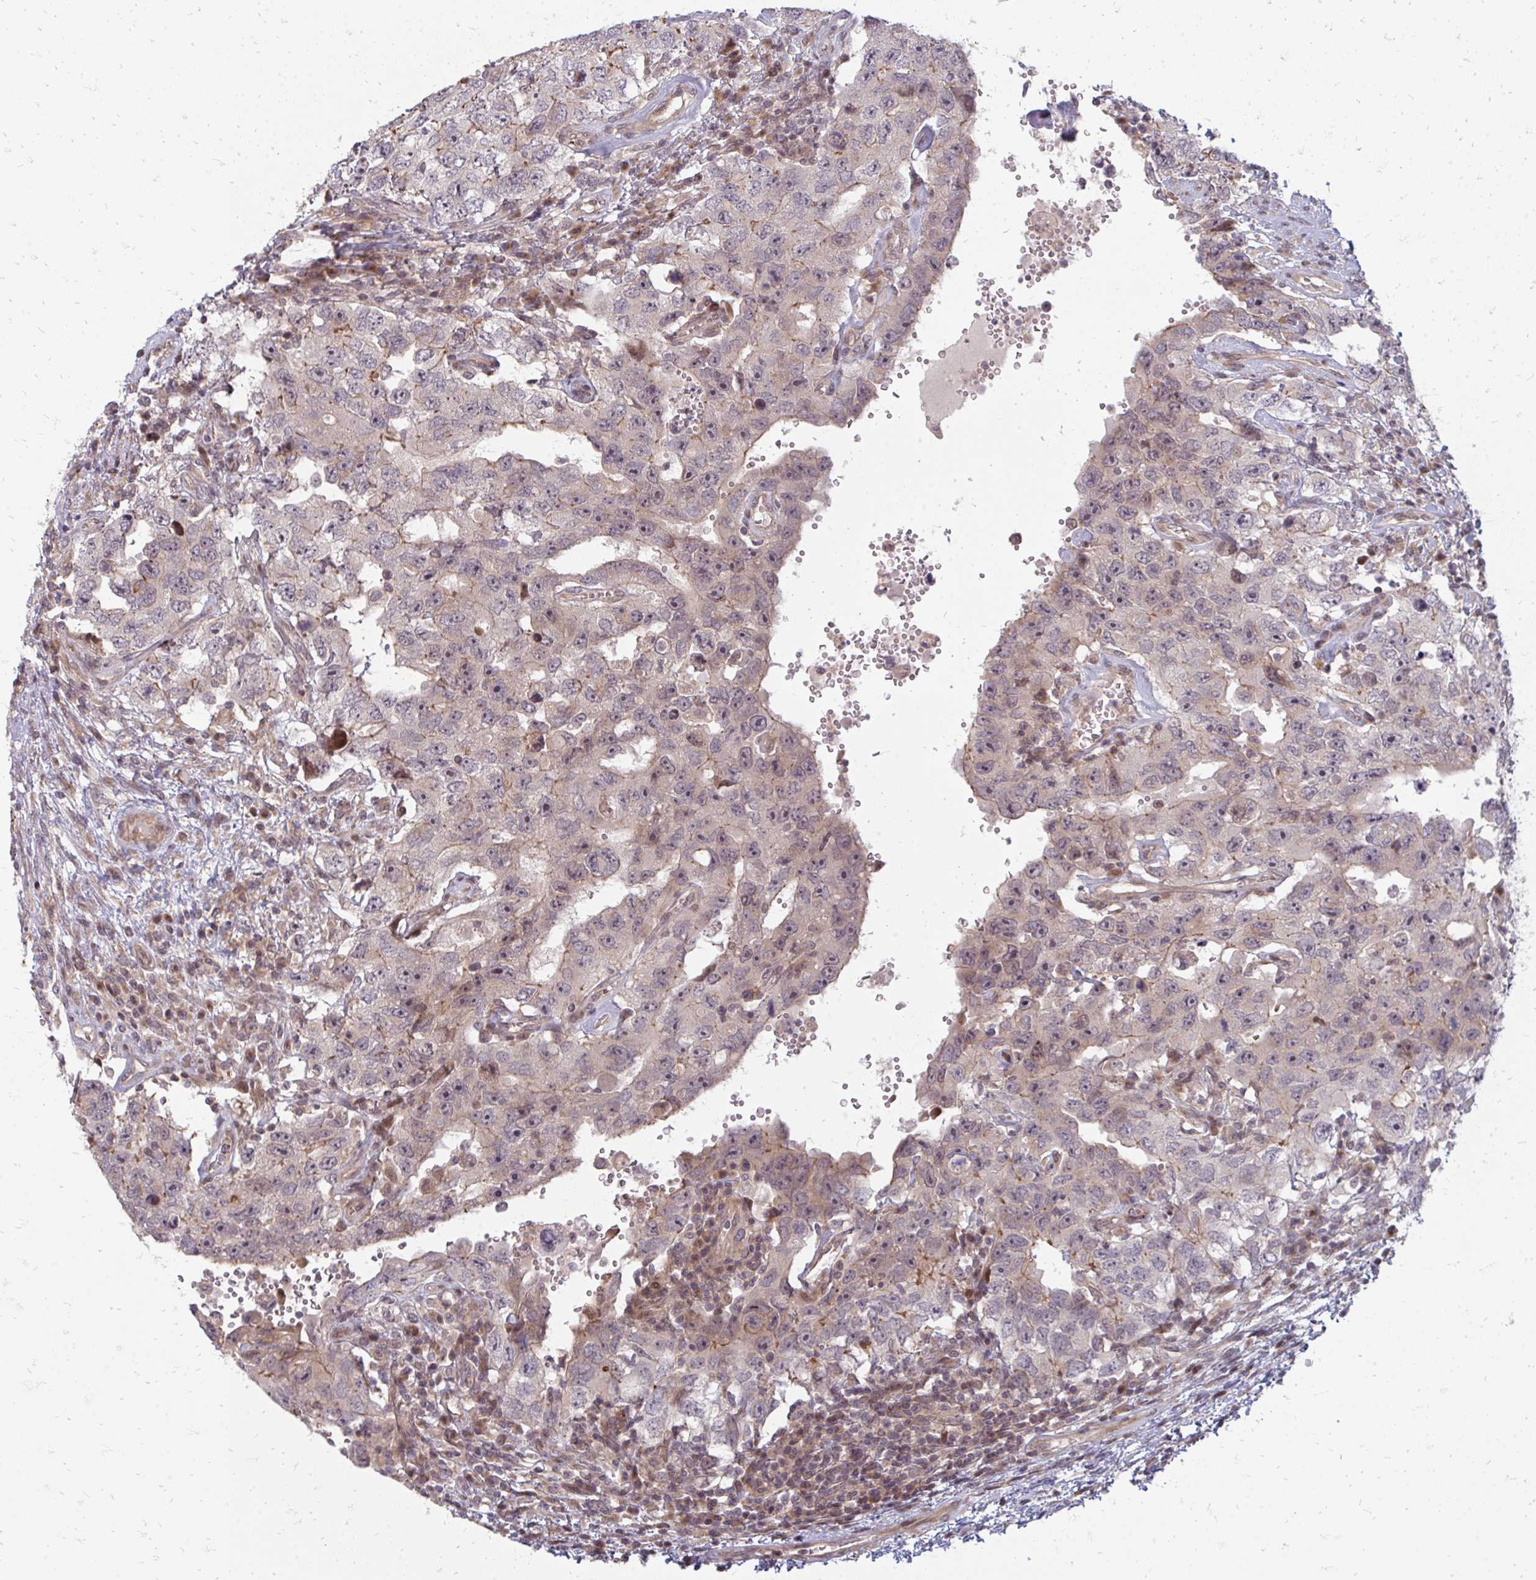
{"staining": {"intensity": "negative", "quantity": "none", "location": "none"}, "tissue": "testis cancer", "cell_type": "Tumor cells", "image_type": "cancer", "snomed": [{"axis": "morphology", "description": "Carcinoma, Embryonal, NOS"}, {"axis": "topography", "description": "Testis"}], "caption": "Tumor cells show no significant protein expression in embryonal carcinoma (testis). (DAB (3,3'-diaminobenzidine) IHC visualized using brightfield microscopy, high magnification).", "gene": "ZNF285", "patient": {"sex": "male", "age": 26}}